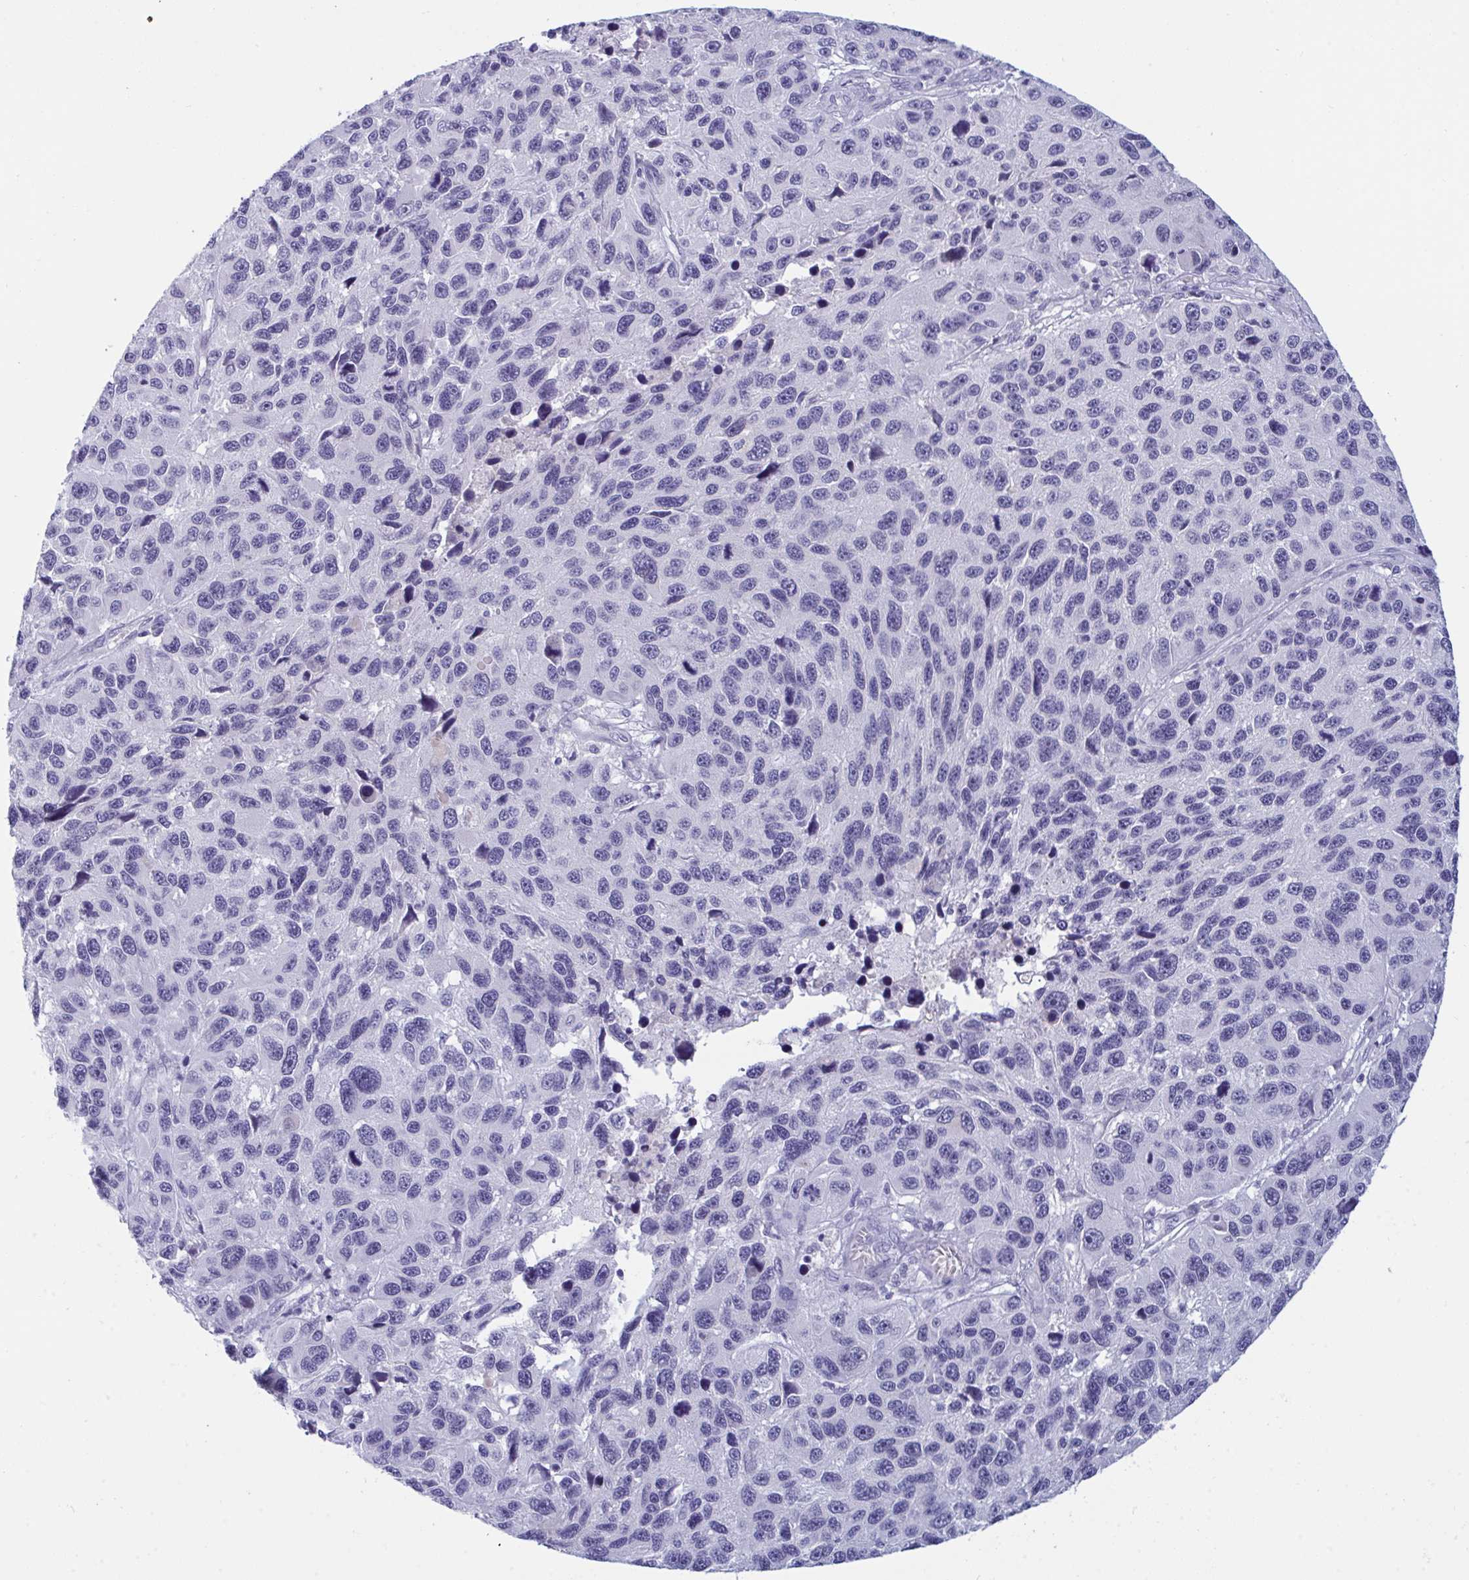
{"staining": {"intensity": "negative", "quantity": "none", "location": "none"}, "tissue": "melanoma", "cell_type": "Tumor cells", "image_type": "cancer", "snomed": [{"axis": "morphology", "description": "Malignant melanoma, NOS"}, {"axis": "topography", "description": "Skin"}], "caption": "The immunohistochemistry image has no significant positivity in tumor cells of malignant melanoma tissue.", "gene": "PRDM9", "patient": {"sex": "male", "age": 53}}